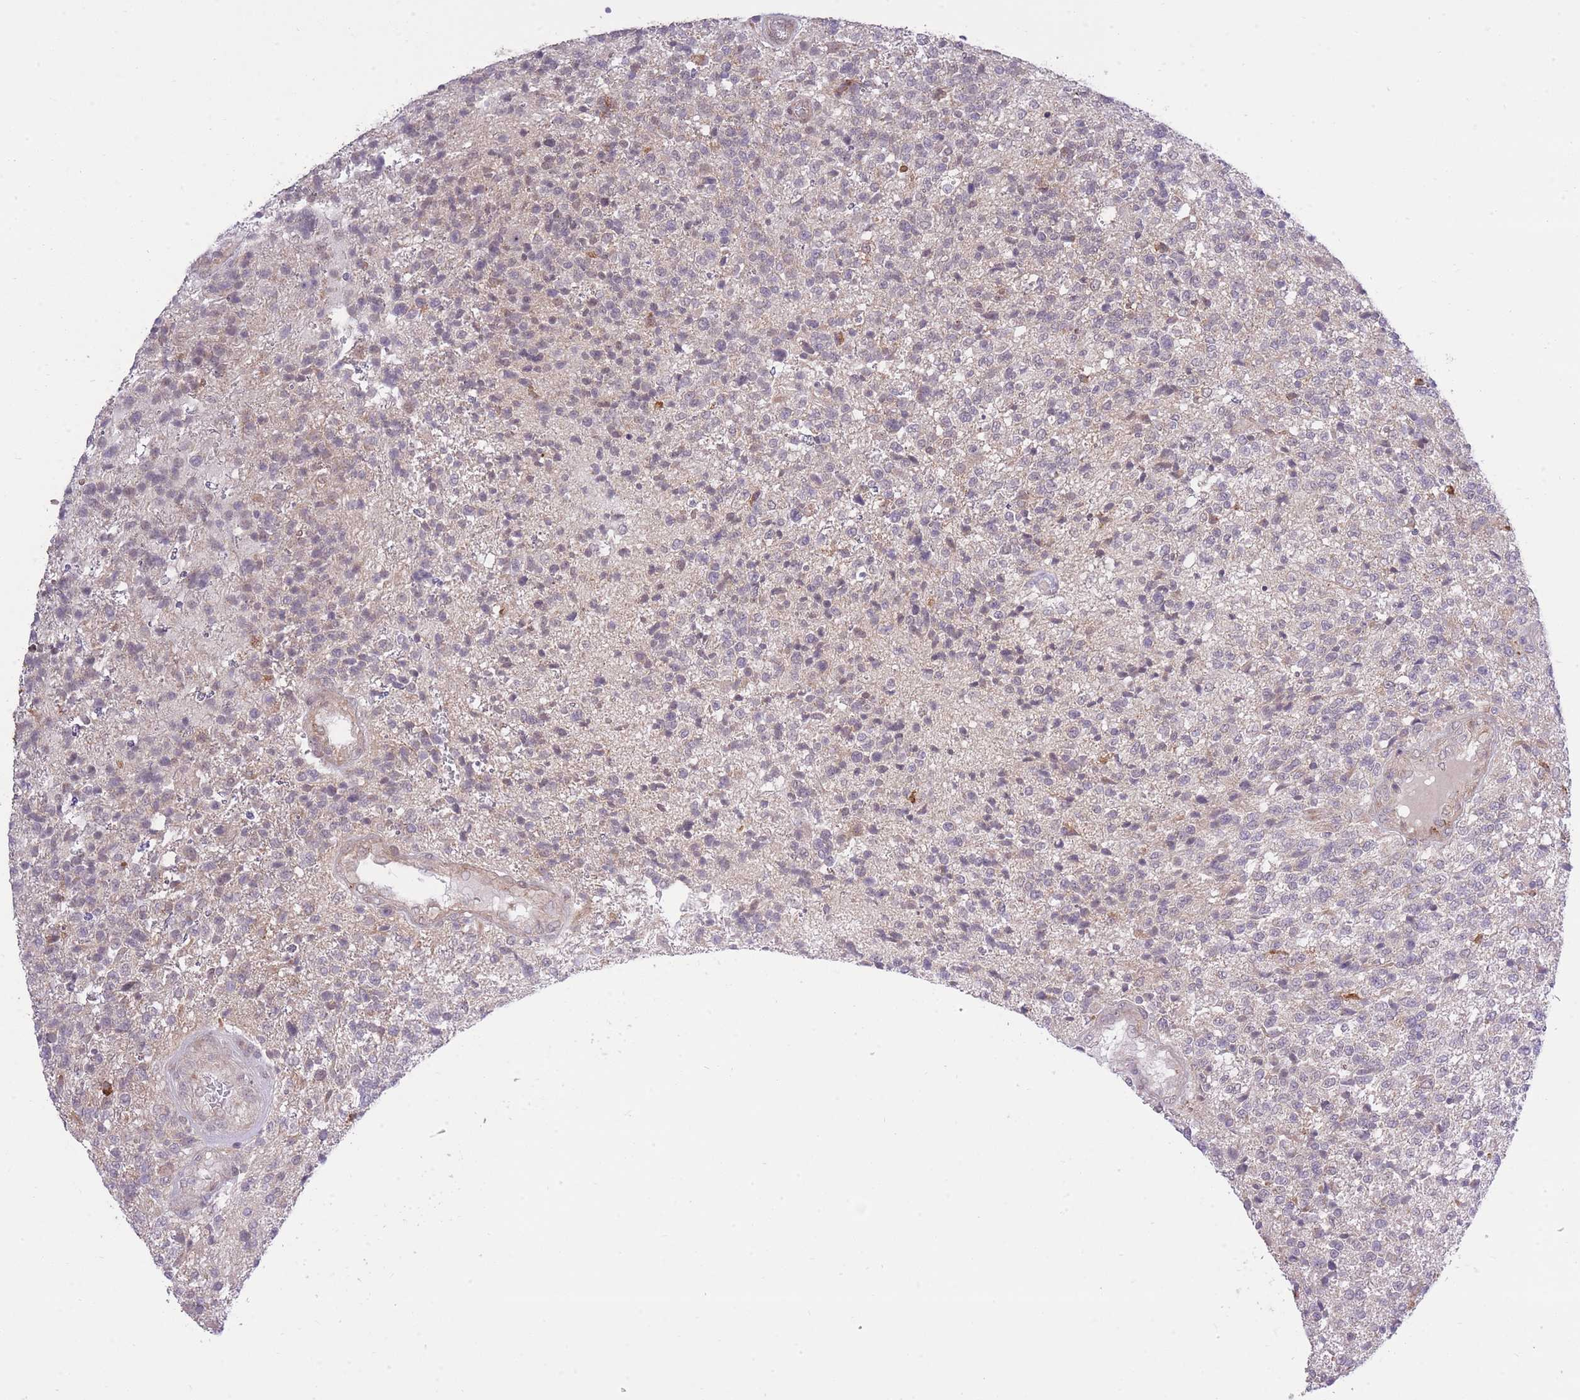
{"staining": {"intensity": "negative", "quantity": "none", "location": "none"}, "tissue": "glioma", "cell_type": "Tumor cells", "image_type": "cancer", "snomed": [{"axis": "morphology", "description": "Glioma, malignant, High grade"}, {"axis": "topography", "description": "Brain"}], "caption": "The IHC histopathology image has no significant staining in tumor cells of glioma tissue.", "gene": "ELOA2", "patient": {"sex": "male", "age": 56}}